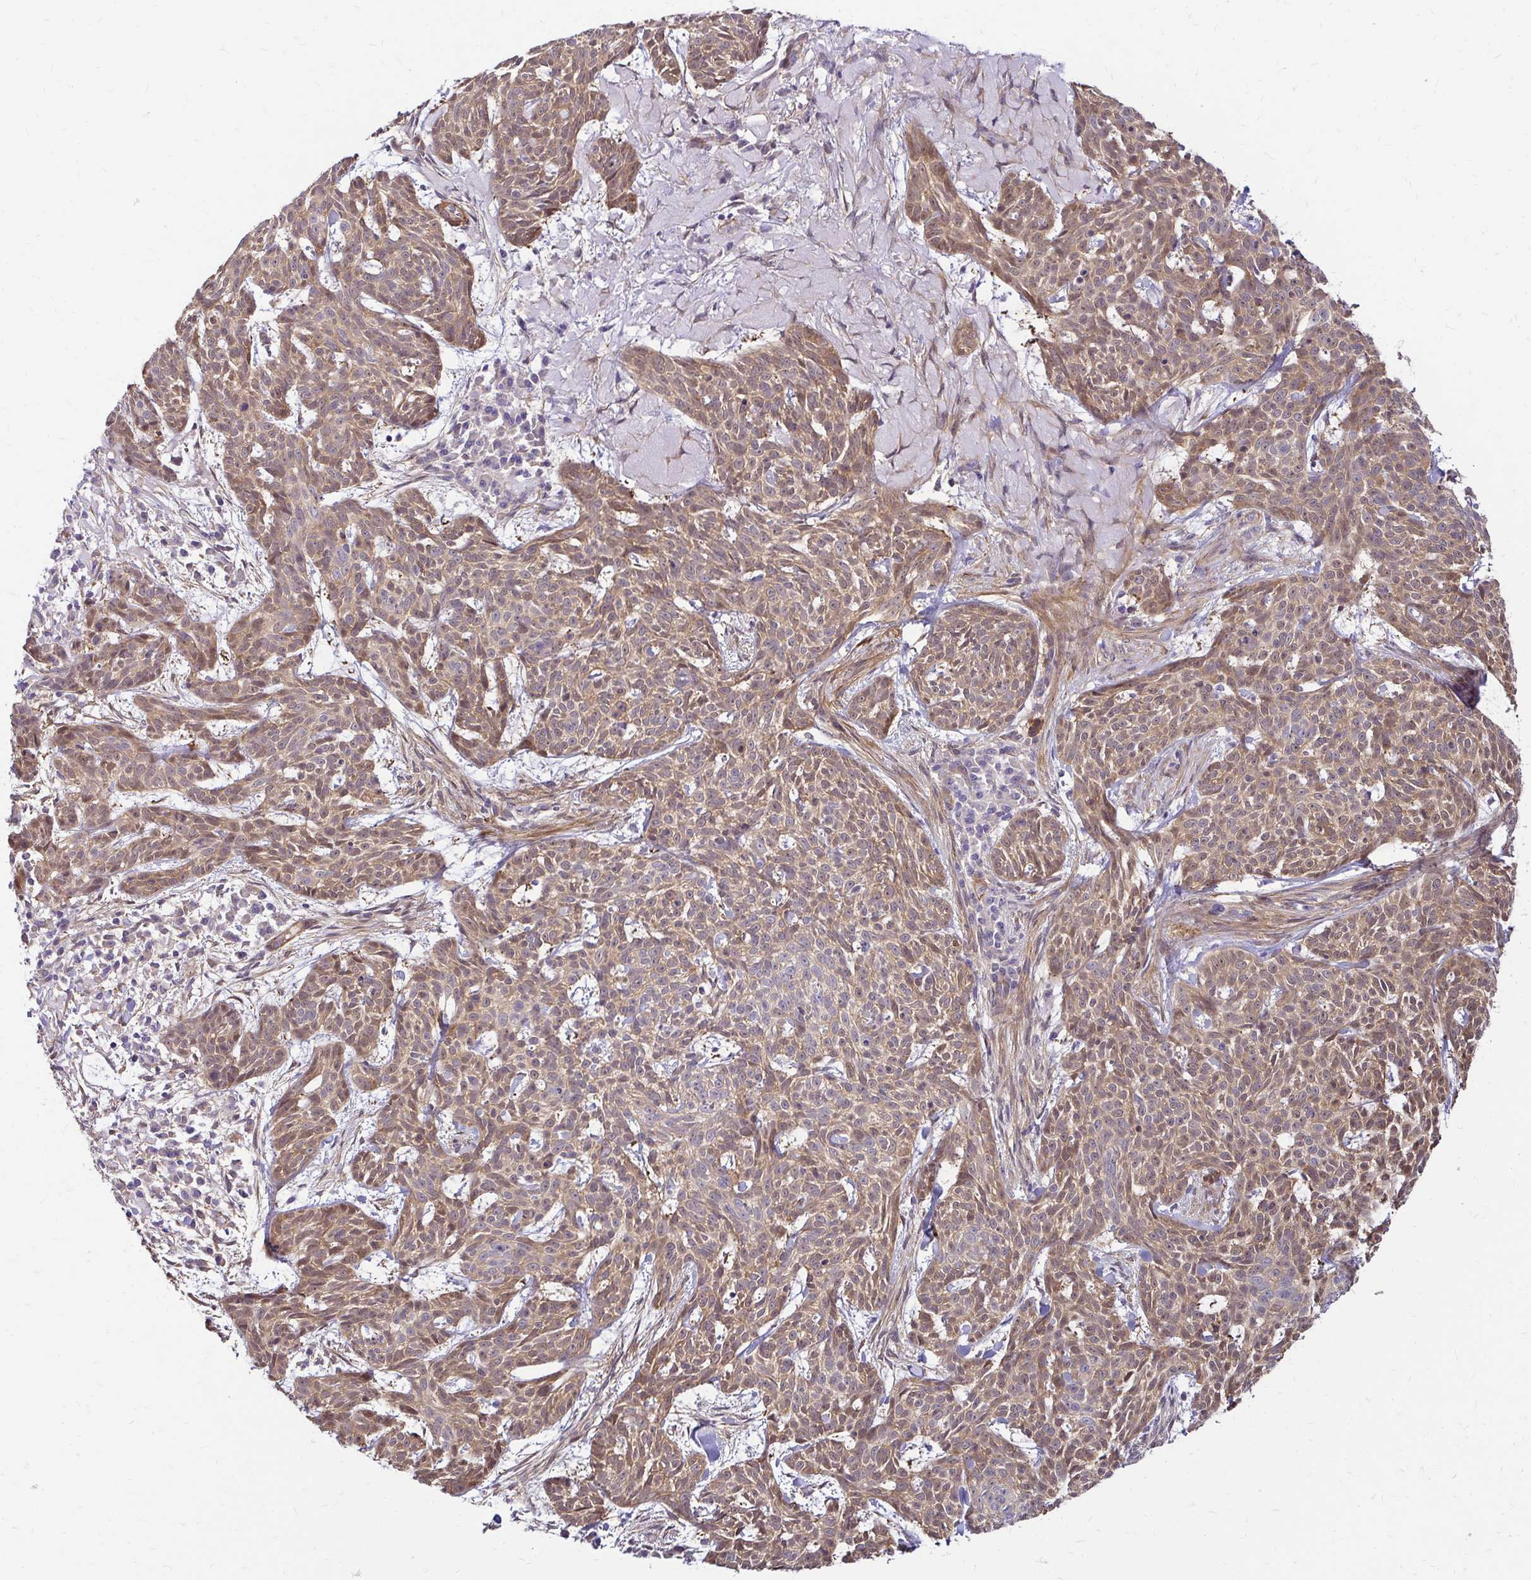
{"staining": {"intensity": "moderate", "quantity": ">75%", "location": "cytoplasmic/membranous"}, "tissue": "skin cancer", "cell_type": "Tumor cells", "image_type": "cancer", "snomed": [{"axis": "morphology", "description": "Basal cell carcinoma"}, {"axis": "topography", "description": "Skin"}], "caption": "Immunohistochemical staining of human skin basal cell carcinoma displays medium levels of moderate cytoplasmic/membranous protein expression in about >75% of tumor cells.", "gene": "YAP1", "patient": {"sex": "female", "age": 93}}